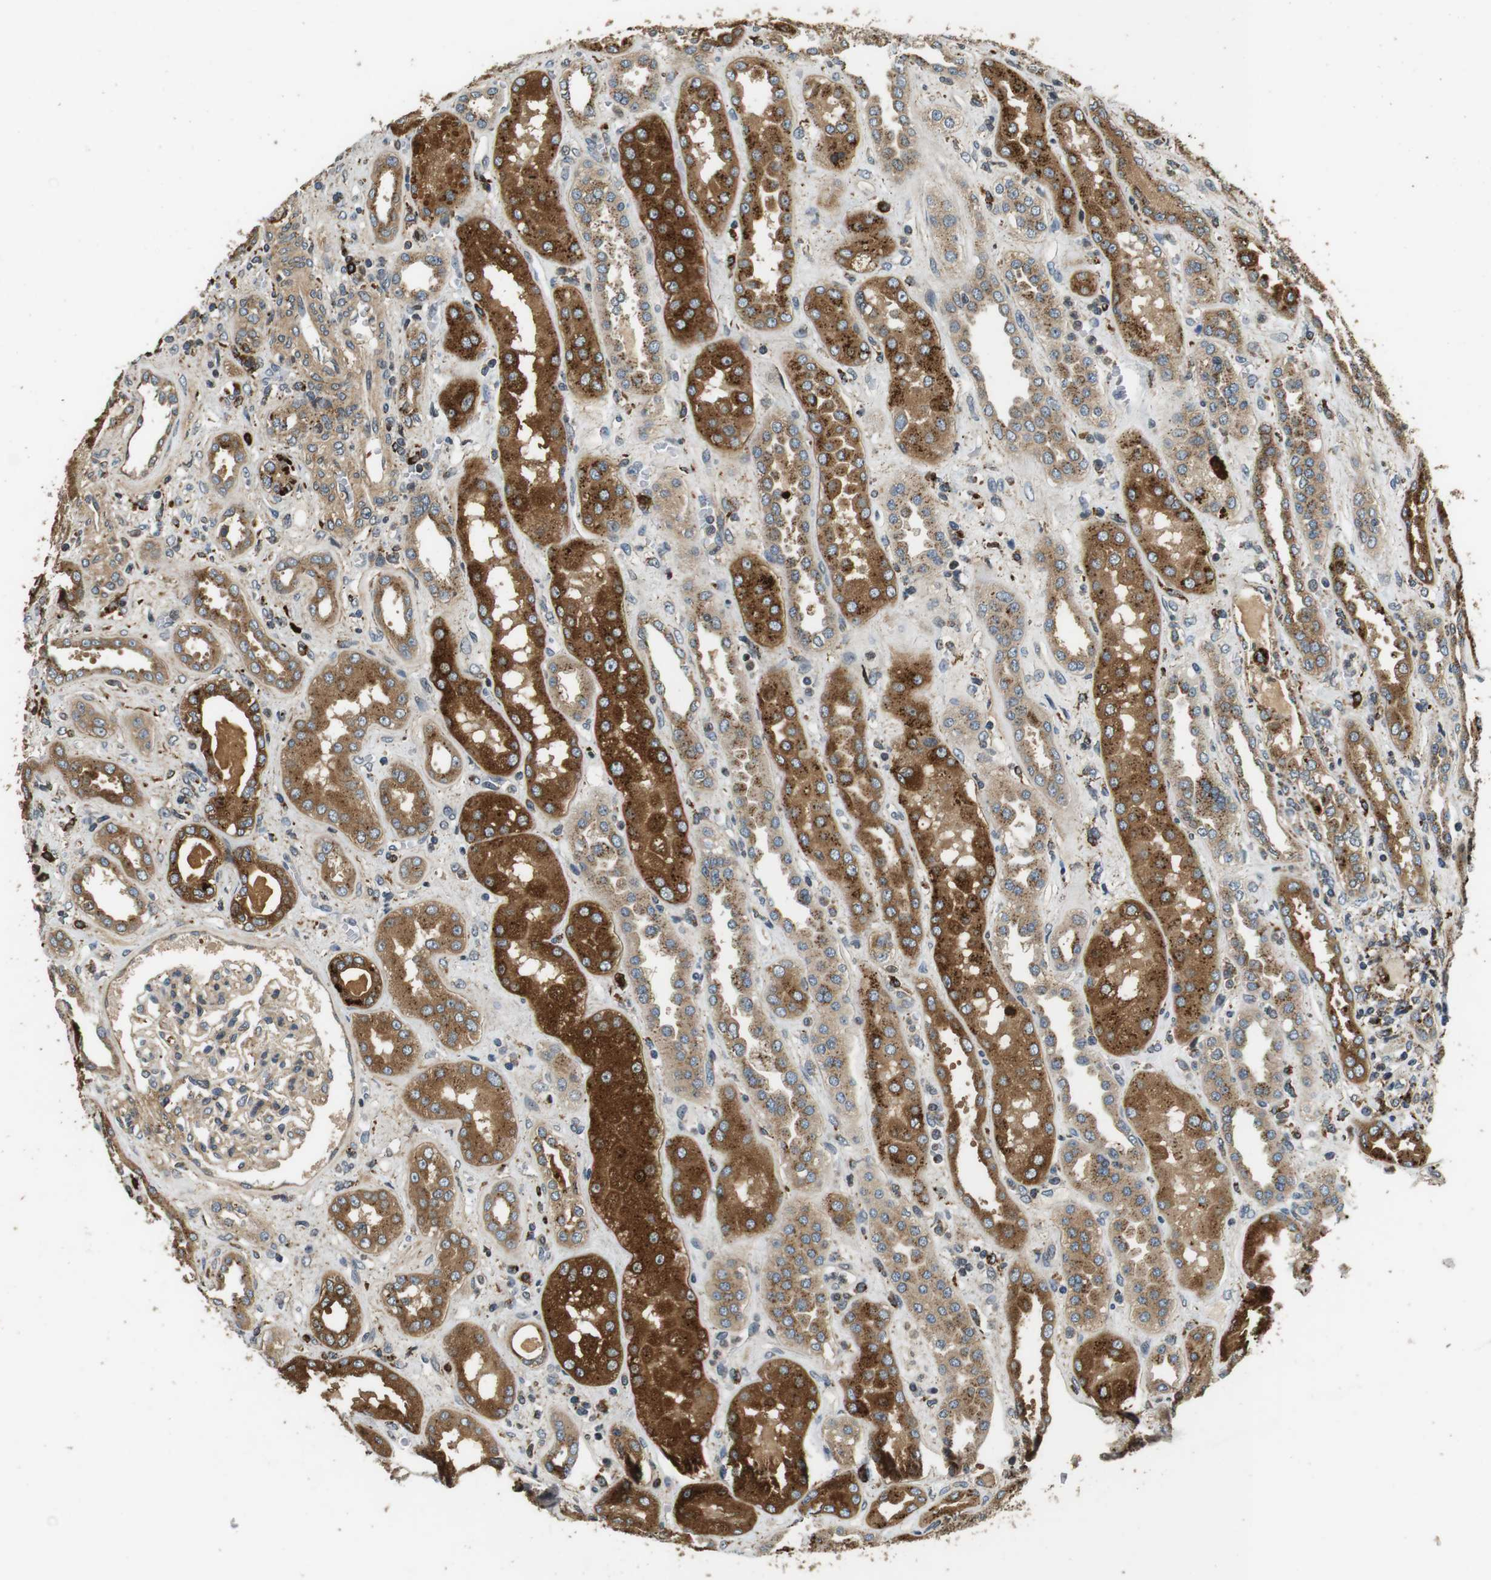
{"staining": {"intensity": "weak", "quantity": "25%-75%", "location": "cytoplasmic/membranous"}, "tissue": "kidney", "cell_type": "Cells in glomeruli", "image_type": "normal", "snomed": [{"axis": "morphology", "description": "Normal tissue, NOS"}, {"axis": "topography", "description": "Kidney"}], "caption": "Immunohistochemistry of unremarkable human kidney exhibits low levels of weak cytoplasmic/membranous positivity in approximately 25%-75% of cells in glomeruli.", "gene": "TXNRD1", "patient": {"sex": "male", "age": 59}}